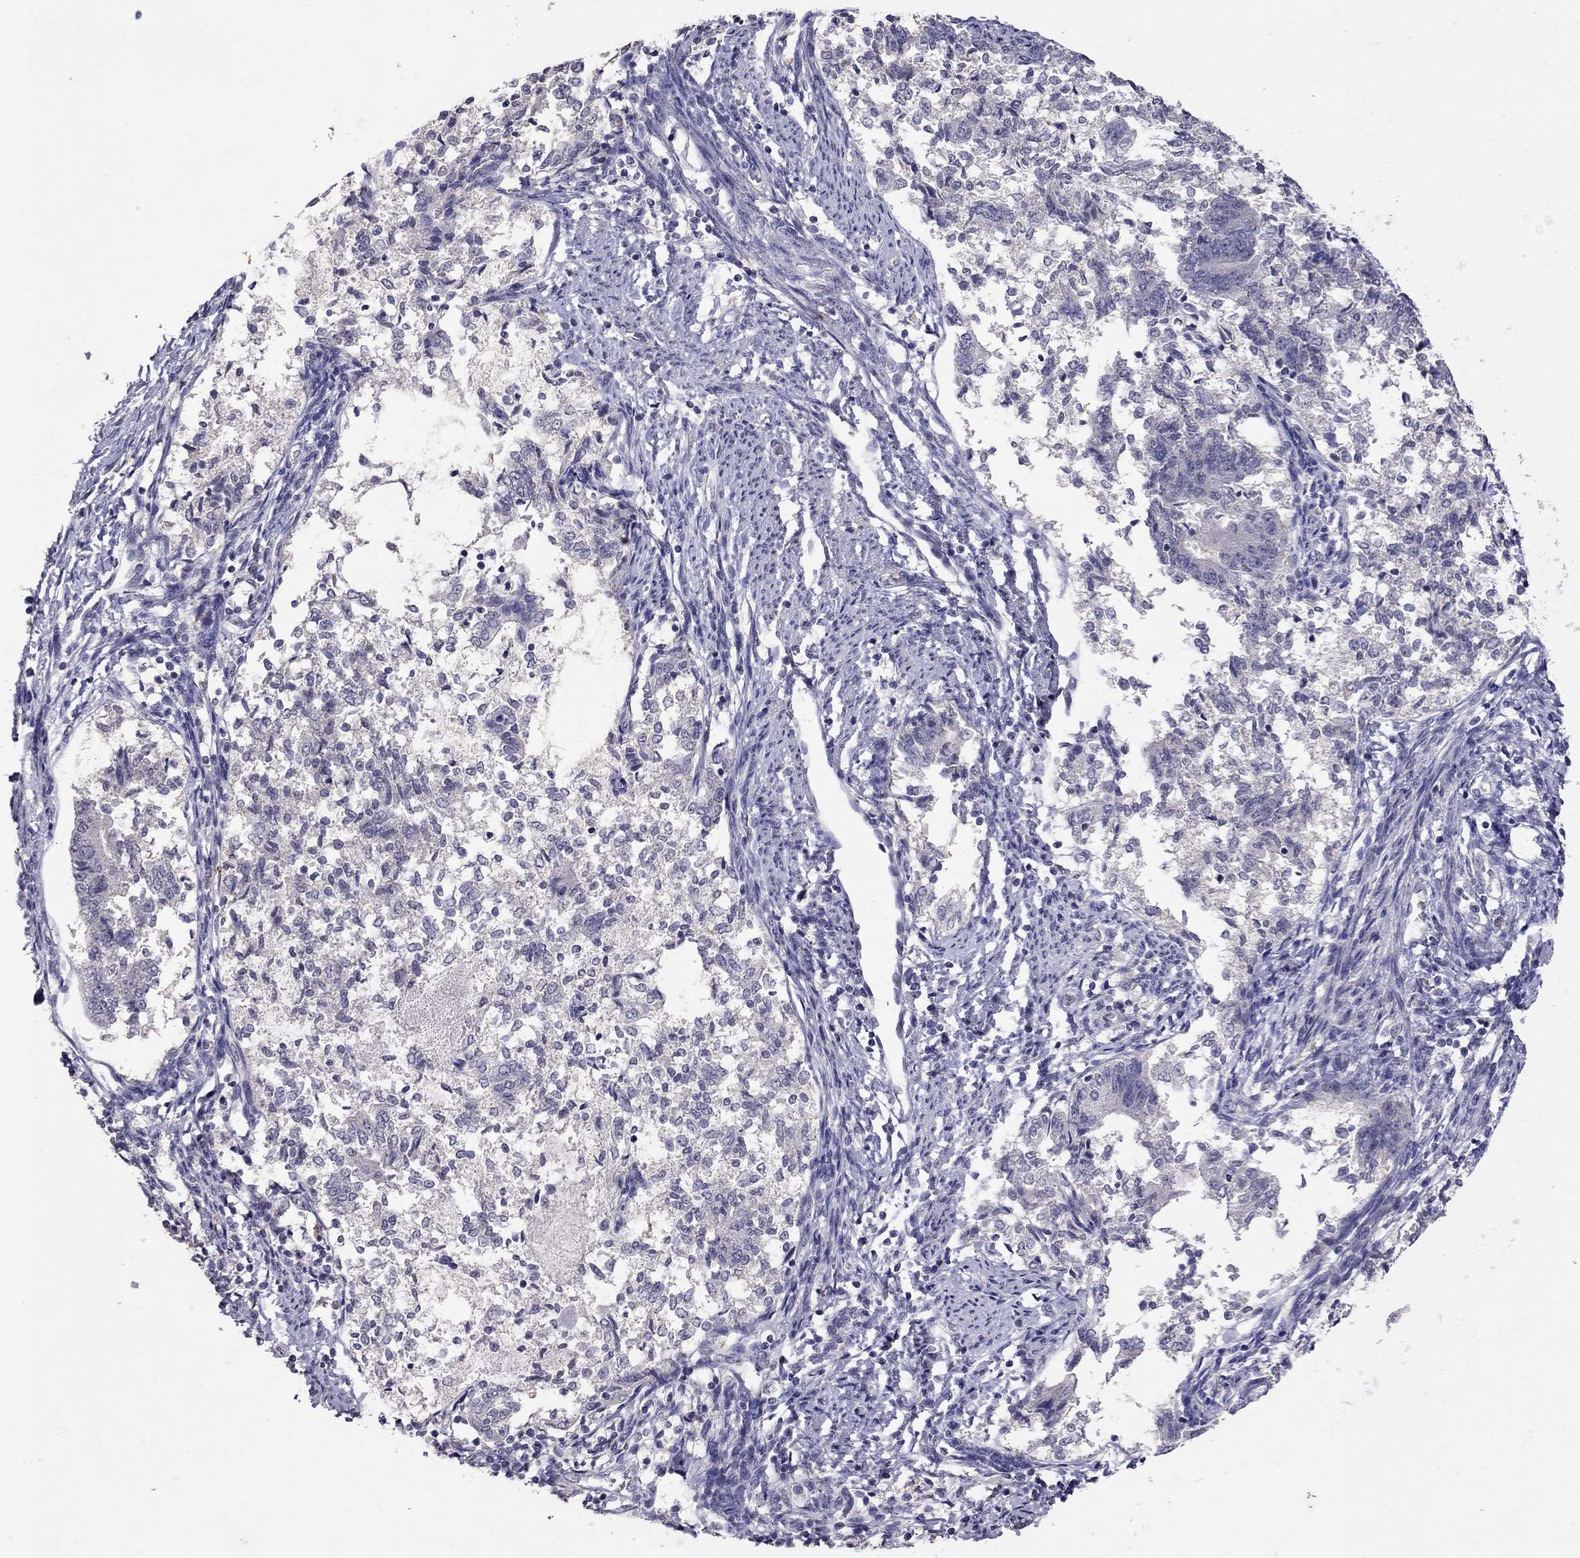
{"staining": {"intensity": "negative", "quantity": "none", "location": "none"}, "tissue": "endometrial cancer", "cell_type": "Tumor cells", "image_type": "cancer", "snomed": [{"axis": "morphology", "description": "Adenocarcinoma, NOS"}, {"axis": "topography", "description": "Endometrium"}], "caption": "This micrograph is of endometrial cancer stained with immunohistochemistry to label a protein in brown with the nuclei are counter-stained blue. There is no staining in tumor cells.", "gene": "FST", "patient": {"sex": "female", "age": 65}}